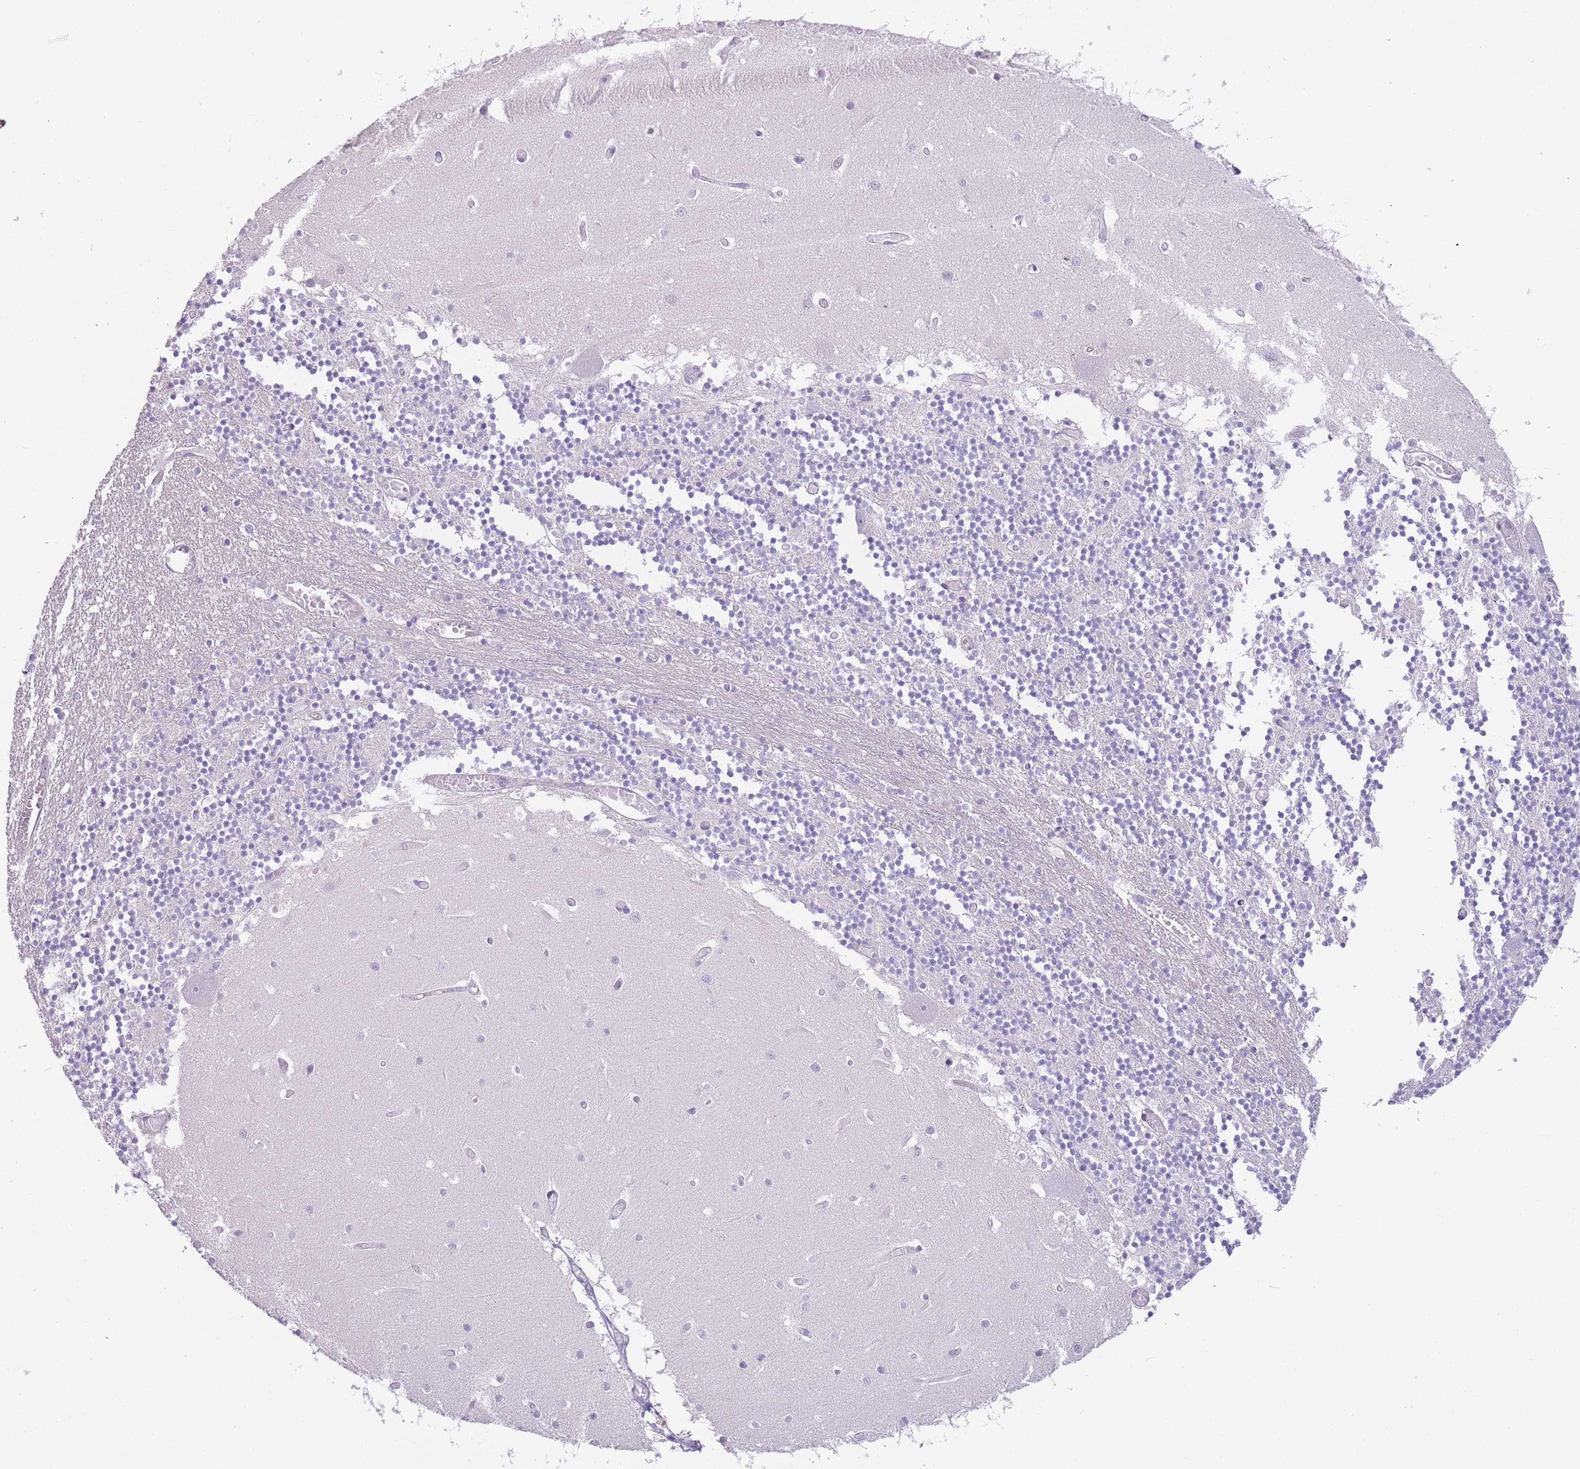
{"staining": {"intensity": "negative", "quantity": "none", "location": "none"}, "tissue": "cerebellum", "cell_type": "Cells in granular layer", "image_type": "normal", "snomed": [{"axis": "morphology", "description": "Normal tissue, NOS"}, {"axis": "topography", "description": "Cerebellum"}], "caption": "This photomicrograph is of unremarkable cerebellum stained with immunohistochemistry to label a protein in brown with the nuclei are counter-stained blue. There is no staining in cells in granular layer. (DAB (3,3'-diaminobenzidine) IHC, high magnification).", "gene": "IMPG1", "patient": {"sex": "female", "age": 28}}